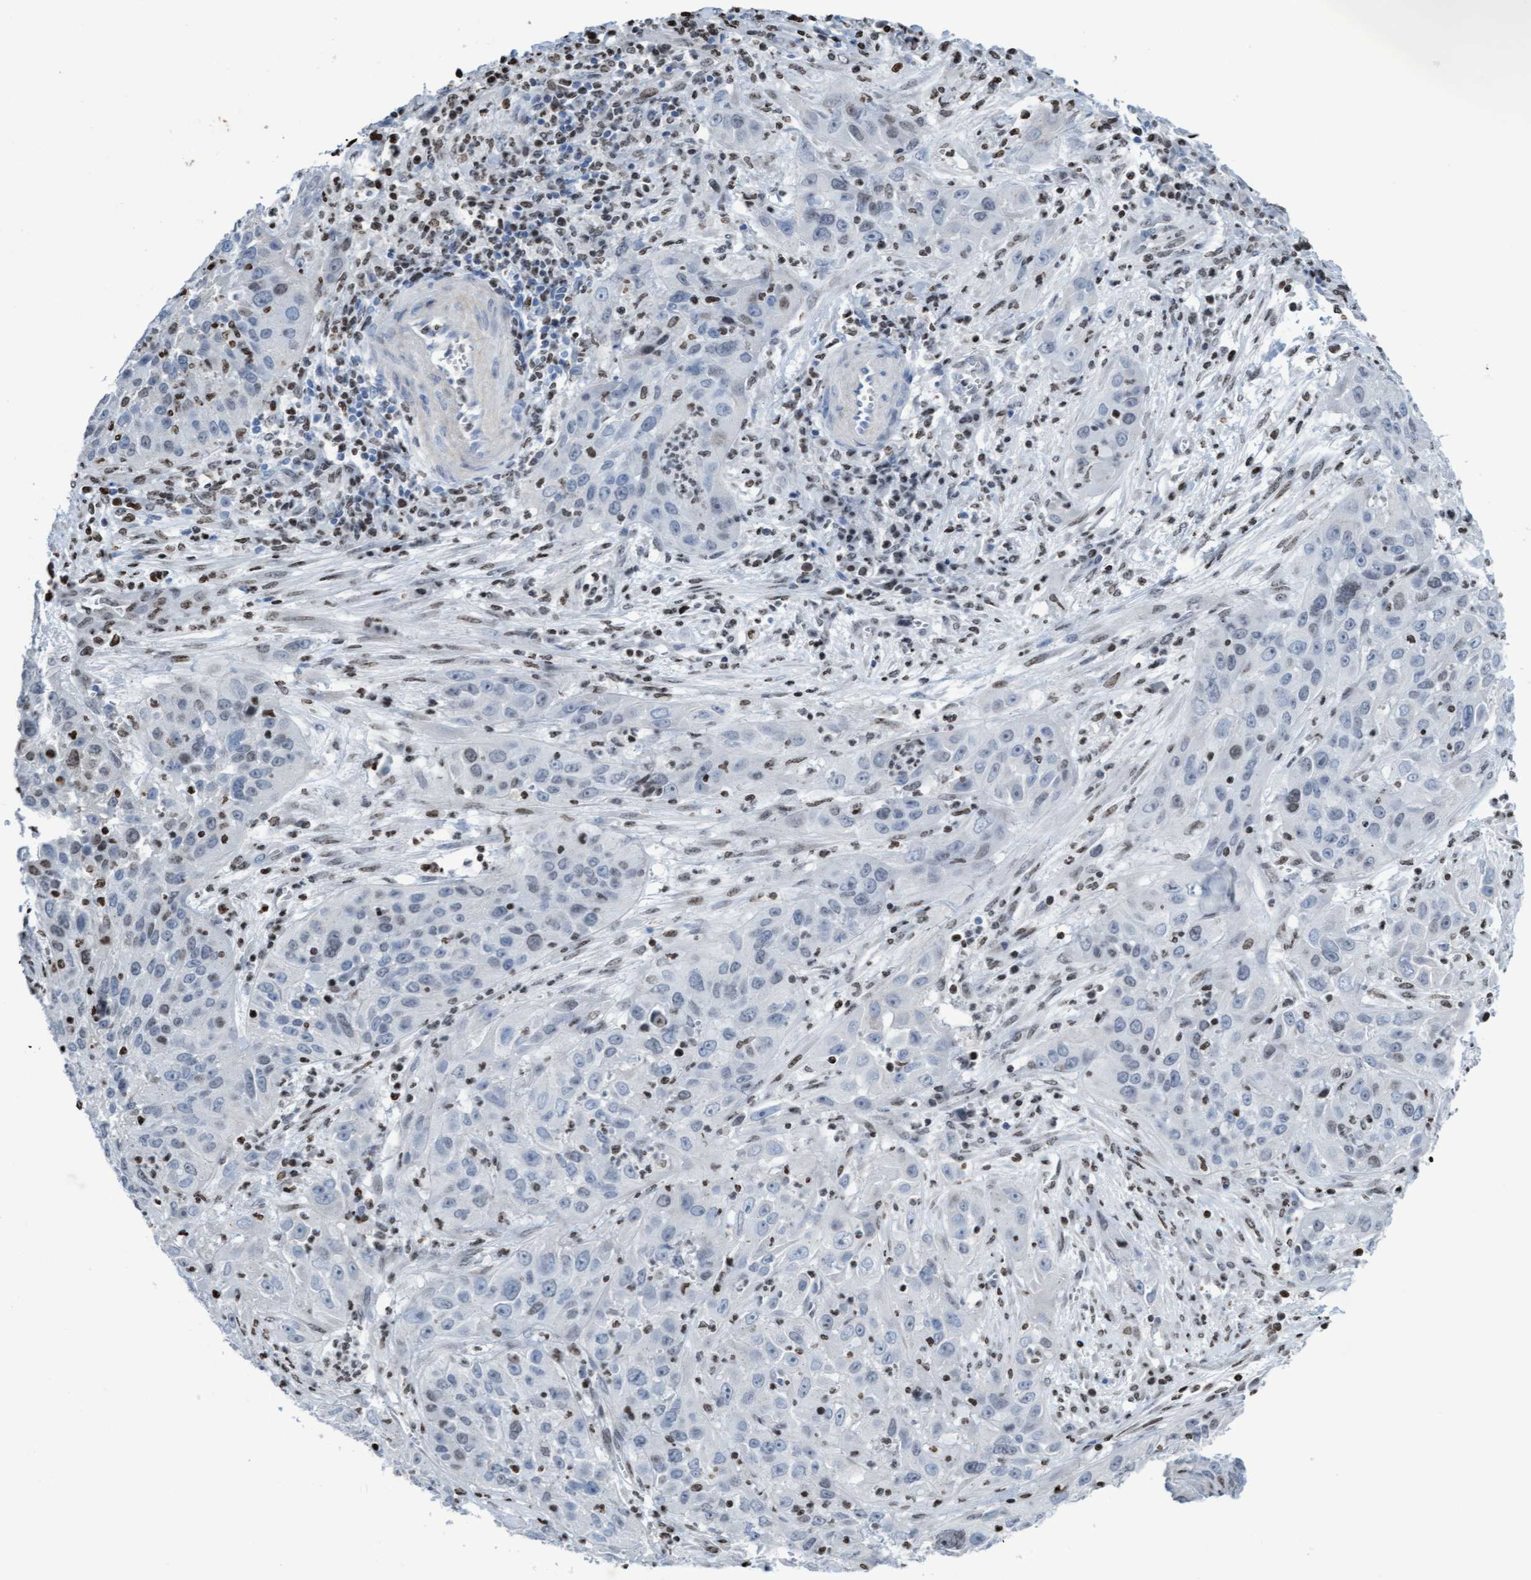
{"staining": {"intensity": "weak", "quantity": "<25%", "location": "nuclear"}, "tissue": "cervical cancer", "cell_type": "Tumor cells", "image_type": "cancer", "snomed": [{"axis": "morphology", "description": "Squamous cell carcinoma, NOS"}, {"axis": "topography", "description": "Cervix"}], "caption": "Photomicrograph shows no significant protein expression in tumor cells of cervical cancer (squamous cell carcinoma). Nuclei are stained in blue.", "gene": "CBX2", "patient": {"sex": "female", "age": 32}}